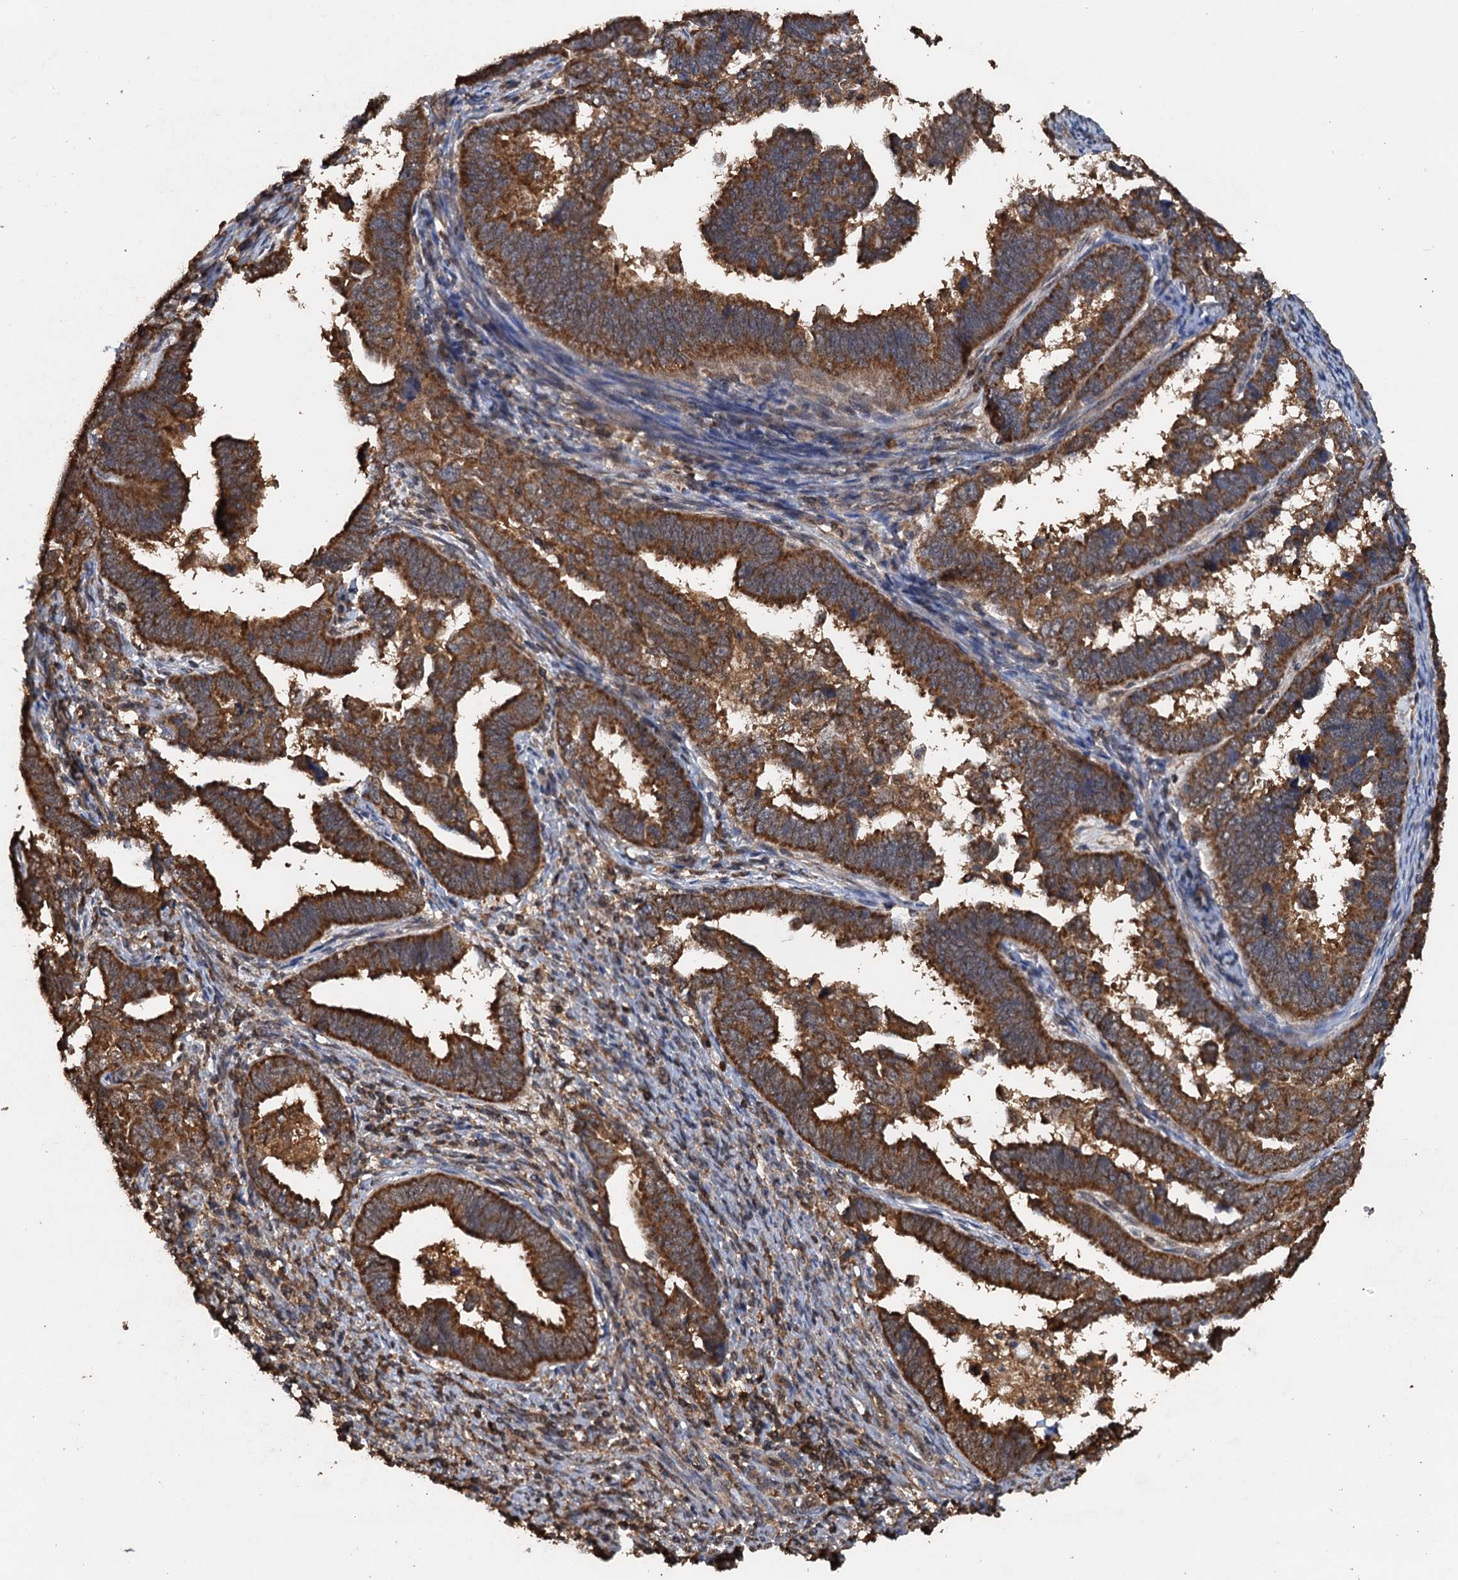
{"staining": {"intensity": "strong", "quantity": ">75%", "location": "cytoplasmic/membranous"}, "tissue": "endometrial cancer", "cell_type": "Tumor cells", "image_type": "cancer", "snomed": [{"axis": "morphology", "description": "Adenocarcinoma, NOS"}, {"axis": "topography", "description": "Endometrium"}], "caption": "Immunohistochemical staining of endometrial adenocarcinoma displays high levels of strong cytoplasmic/membranous staining in approximately >75% of tumor cells.", "gene": "PSMD9", "patient": {"sex": "female", "age": 75}}